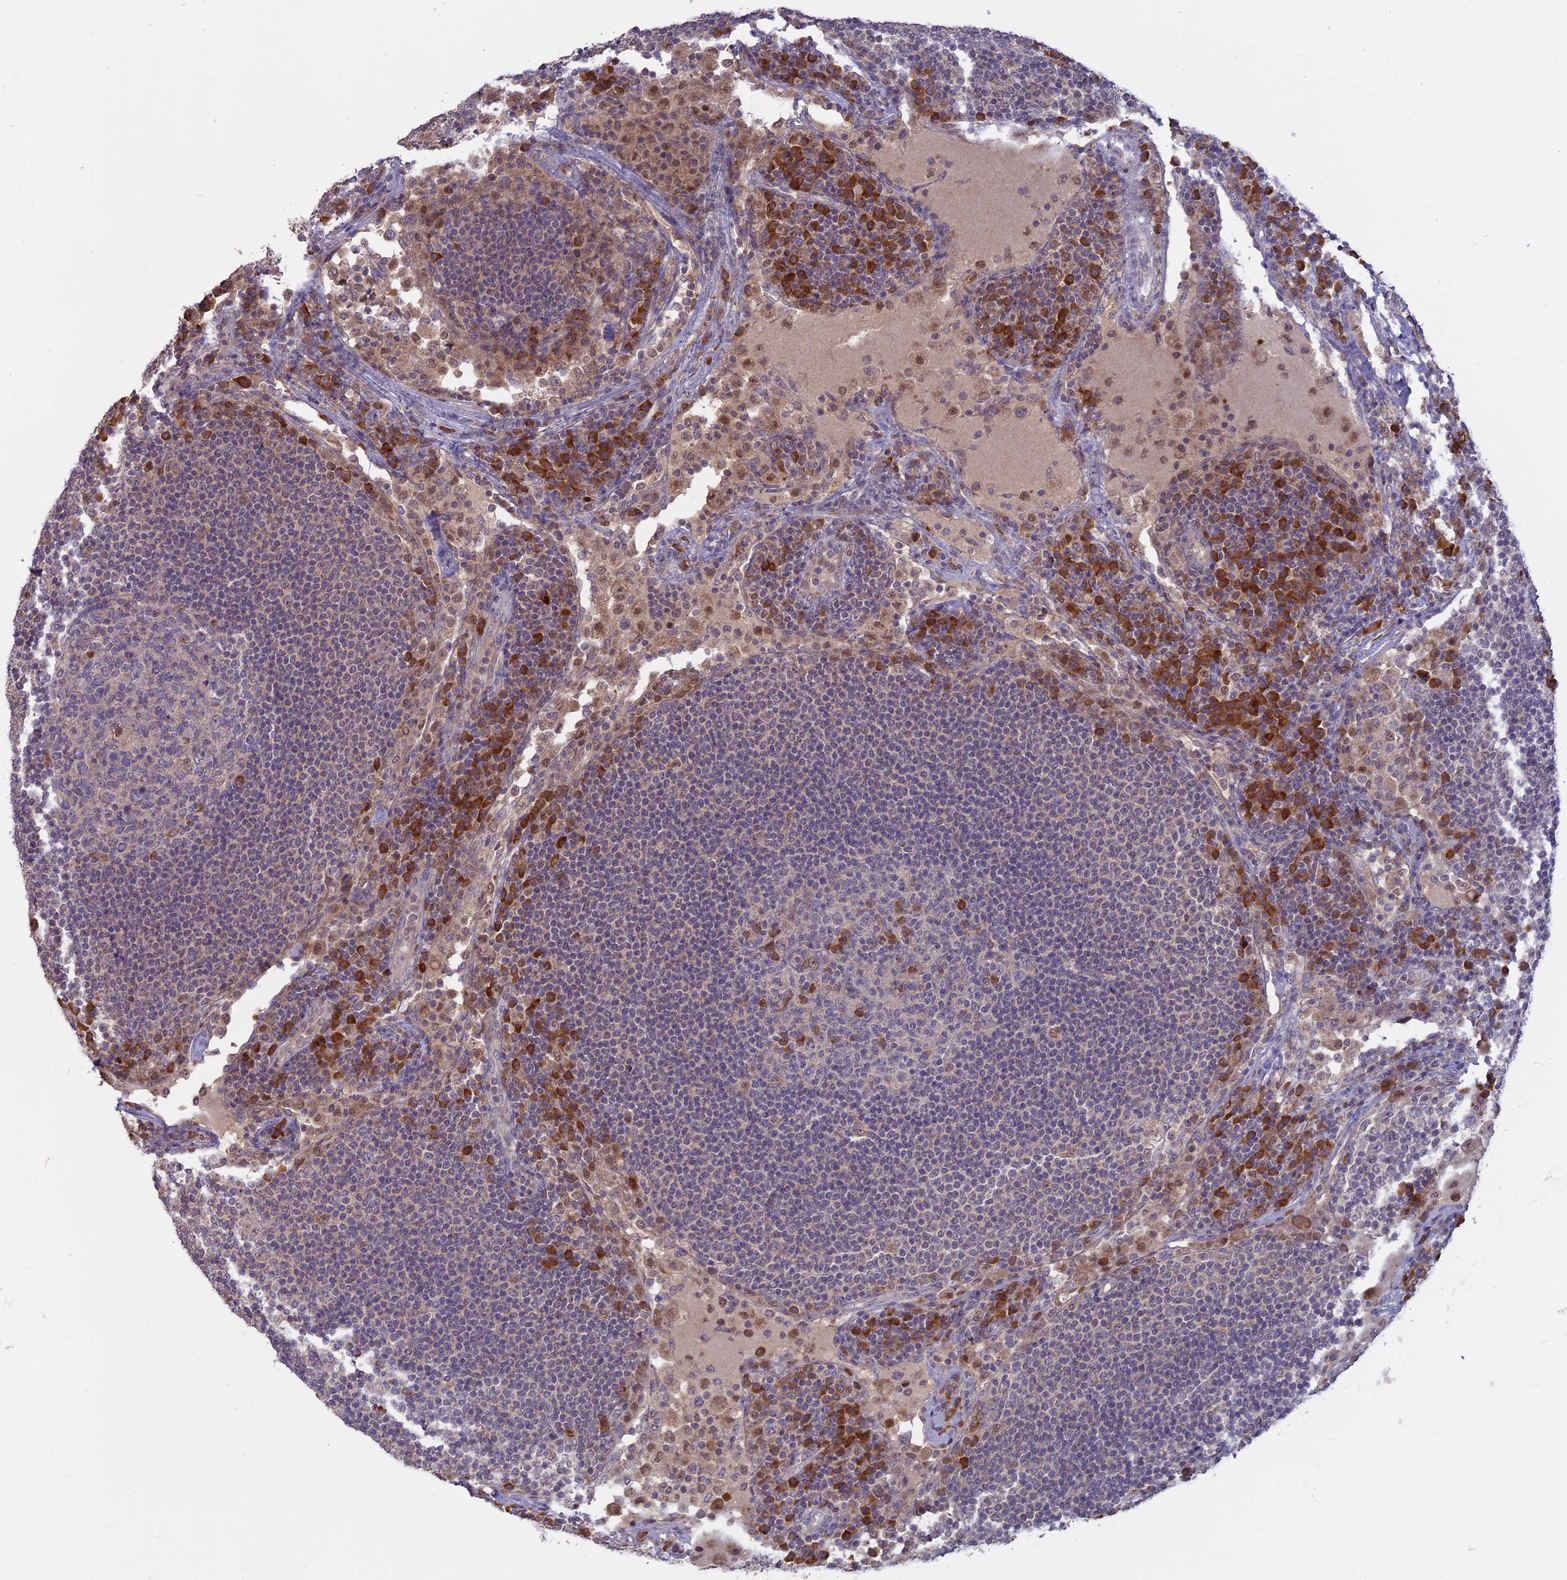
{"staining": {"intensity": "moderate", "quantity": "25%-75%", "location": "cytoplasmic/membranous"}, "tissue": "lymph node", "cell_type": "Germinal center cells", "image_type": "normal", "snomed": [{"axis": "morphology", "description": "Normal tissue, NOS"}, {"axis": "topography", "description": "Lymph node"}], "caption": "Moderate cytoplasmic/membranous staining for a protein is identified in approximately 25%-75% of germinal center cells of unremarkable lymph node using immunohistochemistry (IHC).", "gene": "TMEM208", "patient": {"sex": "female", "age": 53}}